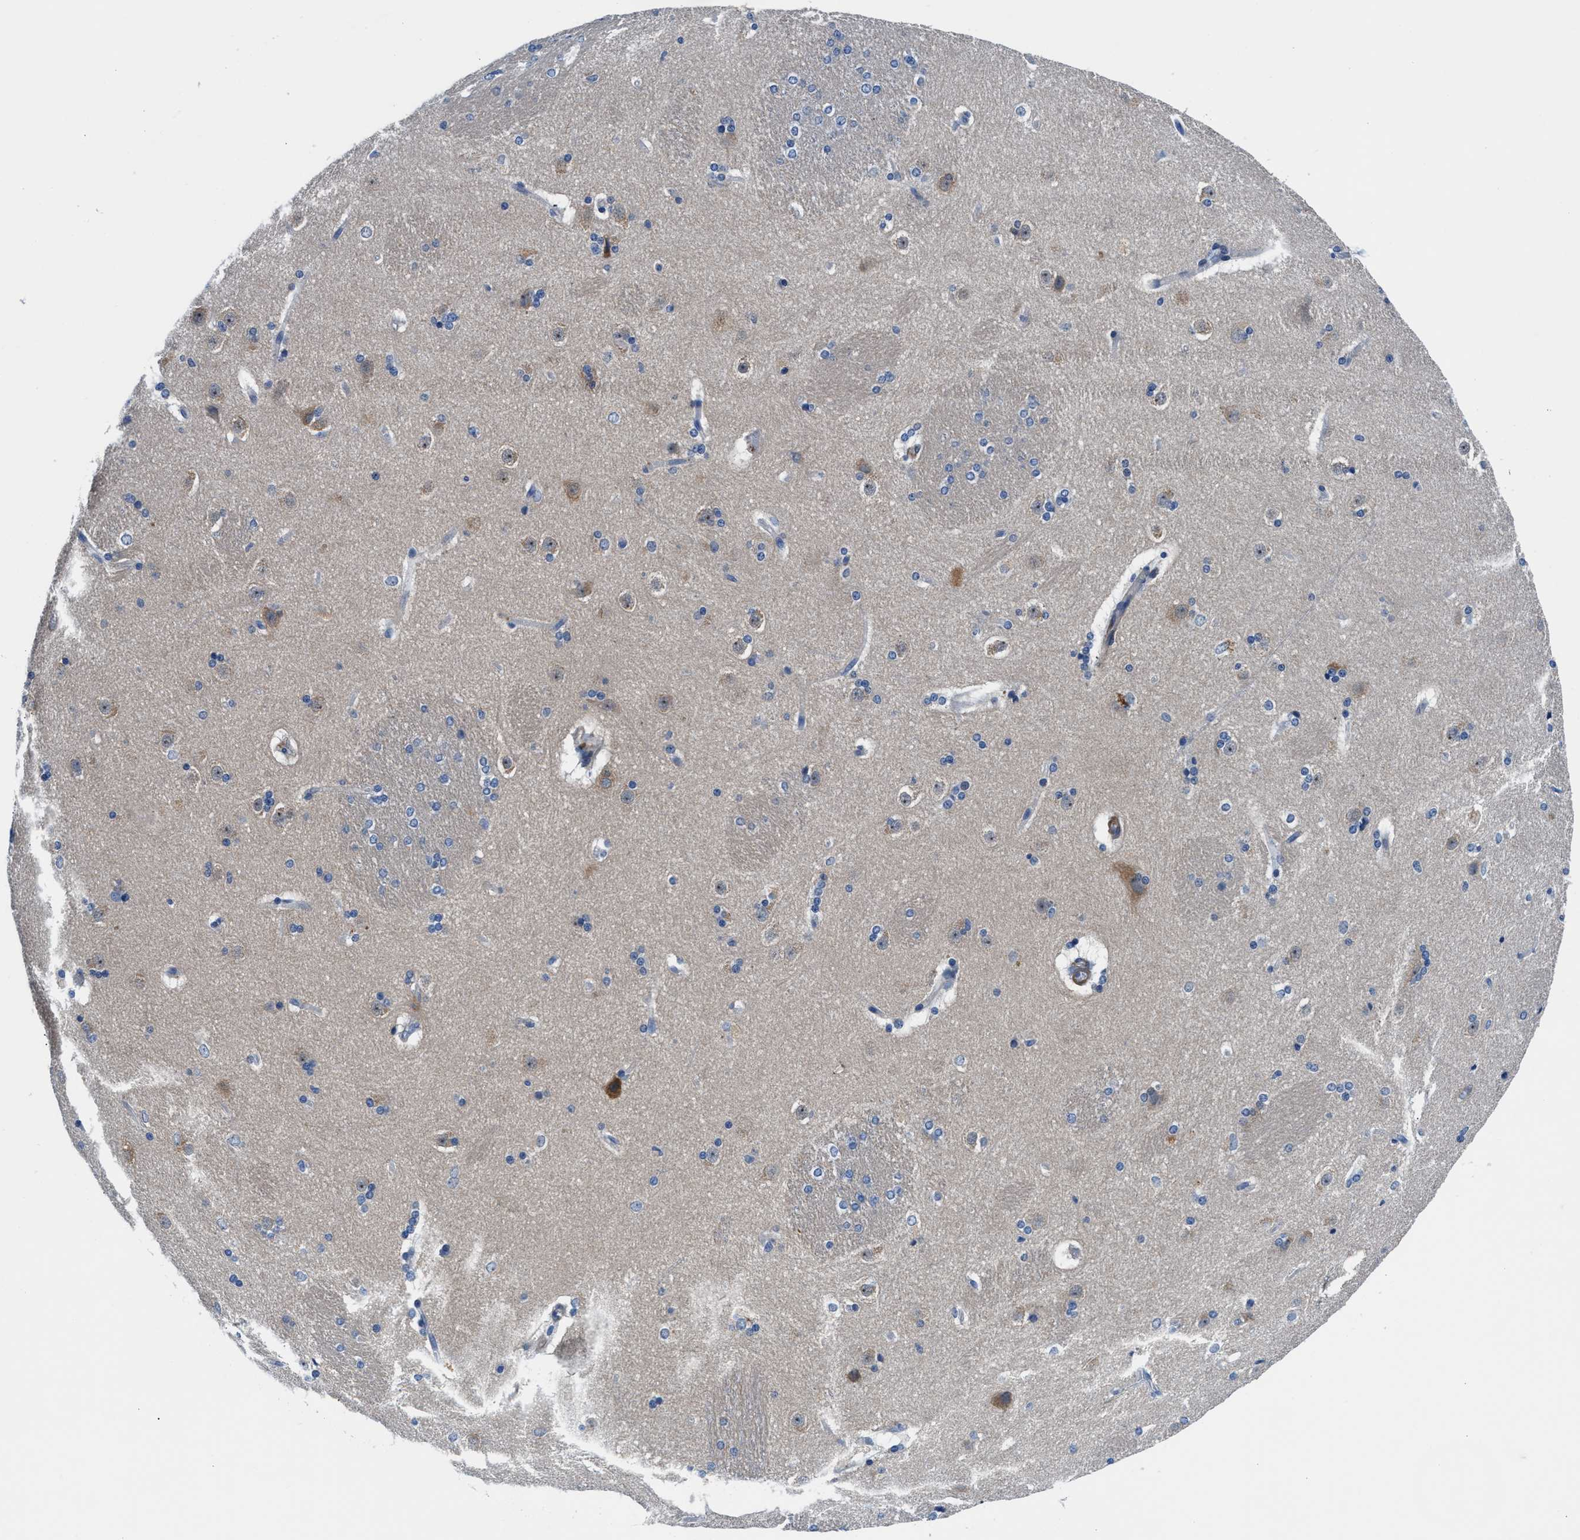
{"staining": {"intensity": "weak", "quantity": "<25%", "location": "cytoplasmic/membranous"}, "tissue": "caudate", "cell_type": "Glial cells", "image_type": "normal", "snomed": [{"axis": "morphology", "description": "Normal tissue, NOS"}, {"axis": "topography", "description": "Lateral ventricle wall"}], "caption": "Immunohistochemistry (IHC) image of normal caudate: human caudate stained with DAB (3,3'-diaminobenzidine) reveals no significant protein positivity in glial cells.", "gene": "PARG", "patient": {"sex": "female", "age": 19}}